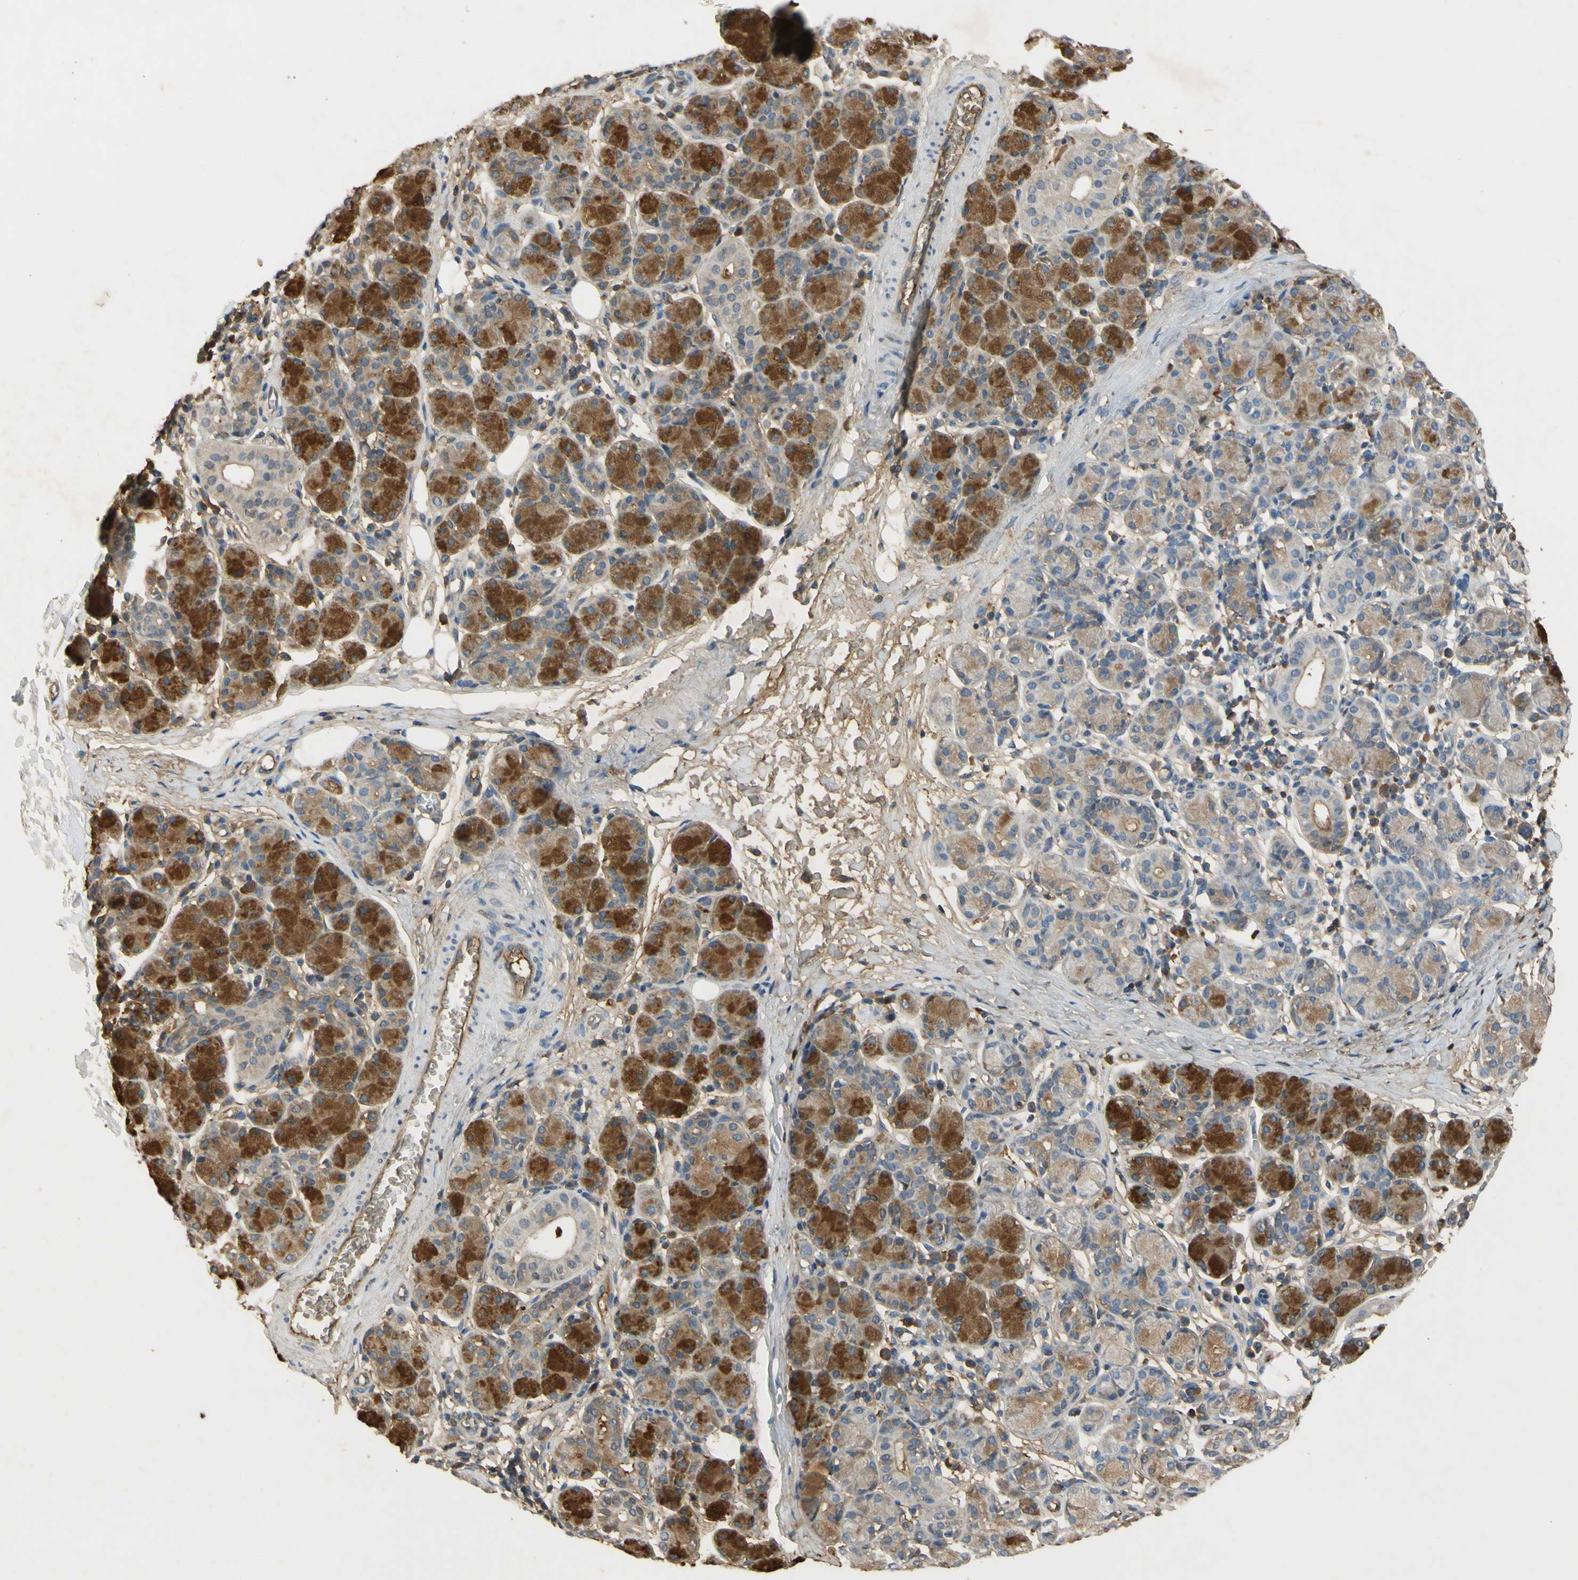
{"staining": {"intensity": "moderate", "quantity": "25%-75%", "location": "cytoplasmic/membranous"}, "tissue": "salivary gland", "cell_type": "Glandular cells", "image_type": "normal", "snomed": [{"axis": "morphology", "description": "Normal tissue, NOS"}, {"axis": "morphology", "description": "Inflammation, NOS"}, {"axis": "topography", "description": "Lymph node"}, {"axis": "topography", "description": "Salivary gland"}], "caption": "Salivary gland stained for a protein (brown) displays moderate cytoplasmic/membranous positive staining in about 25%-75% of glandular cells.", "gene": "TIMP2", "patient": {"sex": "male", "age": 3}}